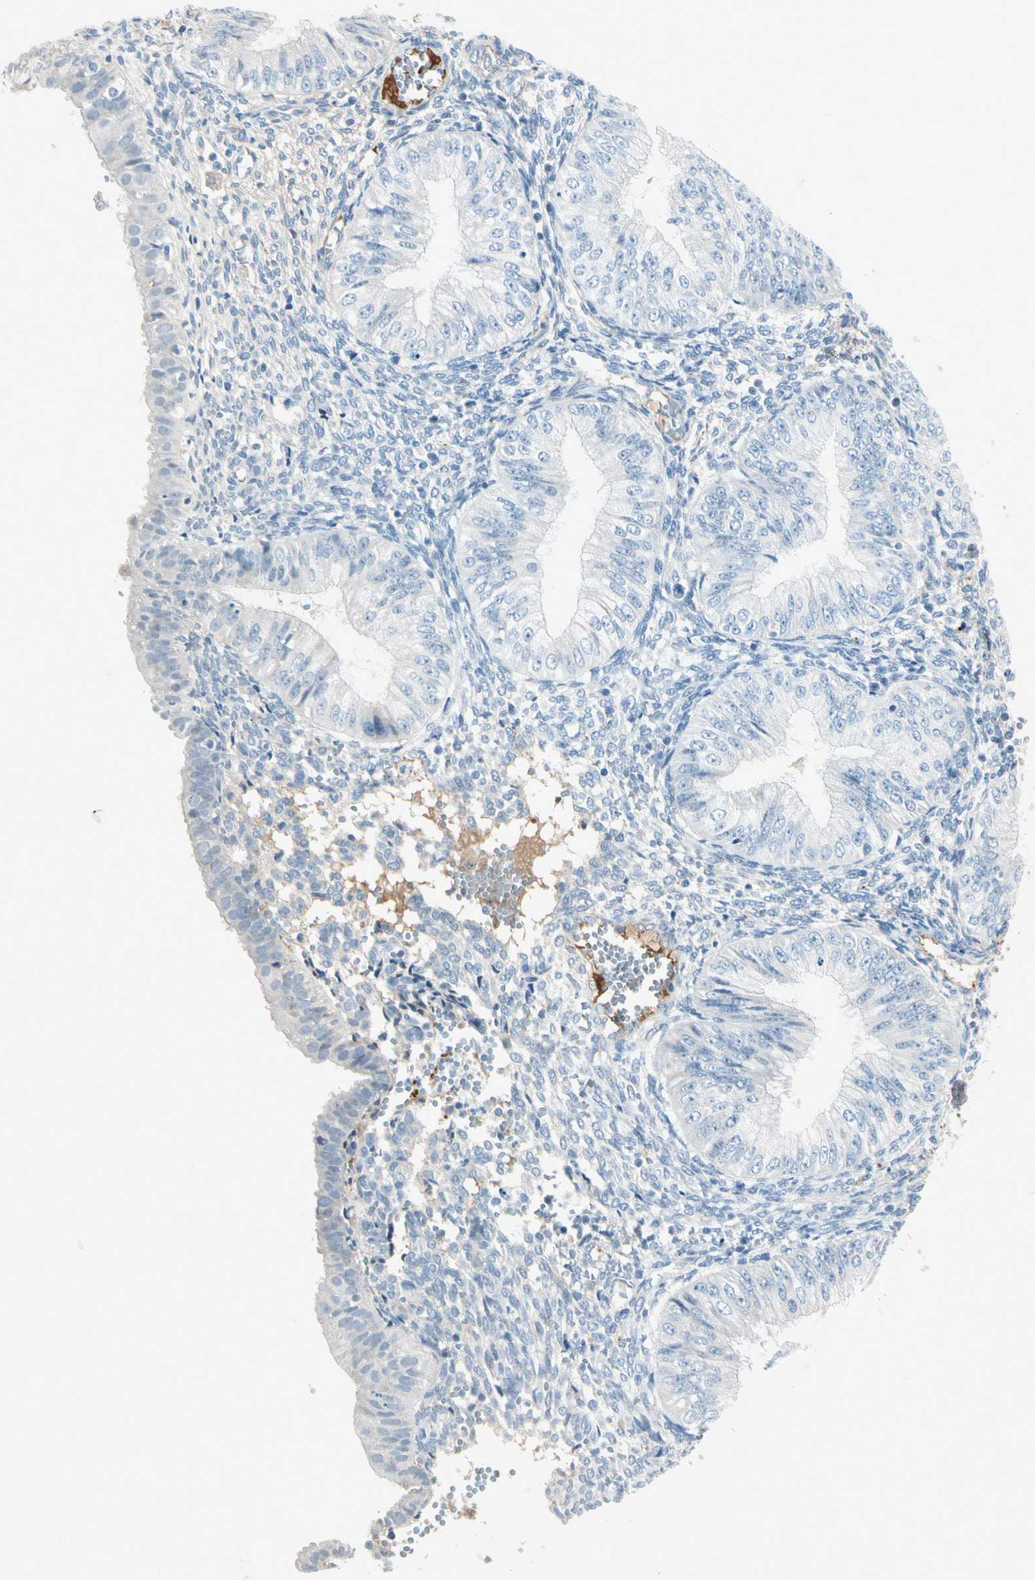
{"staining": {"intensity": "negative", "quantity": "none", "location": "none"}, "tissue": "endometrial cancer", "cell_type": "Tumor cells", "image_type": "cancer", "snomed": [{"axis": "morphology", "description": "Normal tissue, NOS"}, {"axis": "morphology", "description": "Adenocarcinoma, NOS"}, {"axis": "topography", "description": "Endometrium"}], "caption": "A micrograph of endometrial adenocarcinoma stained for a protein reveals no brown staining in tumor cells. (DAB (3,3'-diaminobenzidine) immunohistochemistry visualized using brightfield microscopy, high magnification).", "gene": "SERPIND1", "patient": {"sex": "female", "age": 53}}